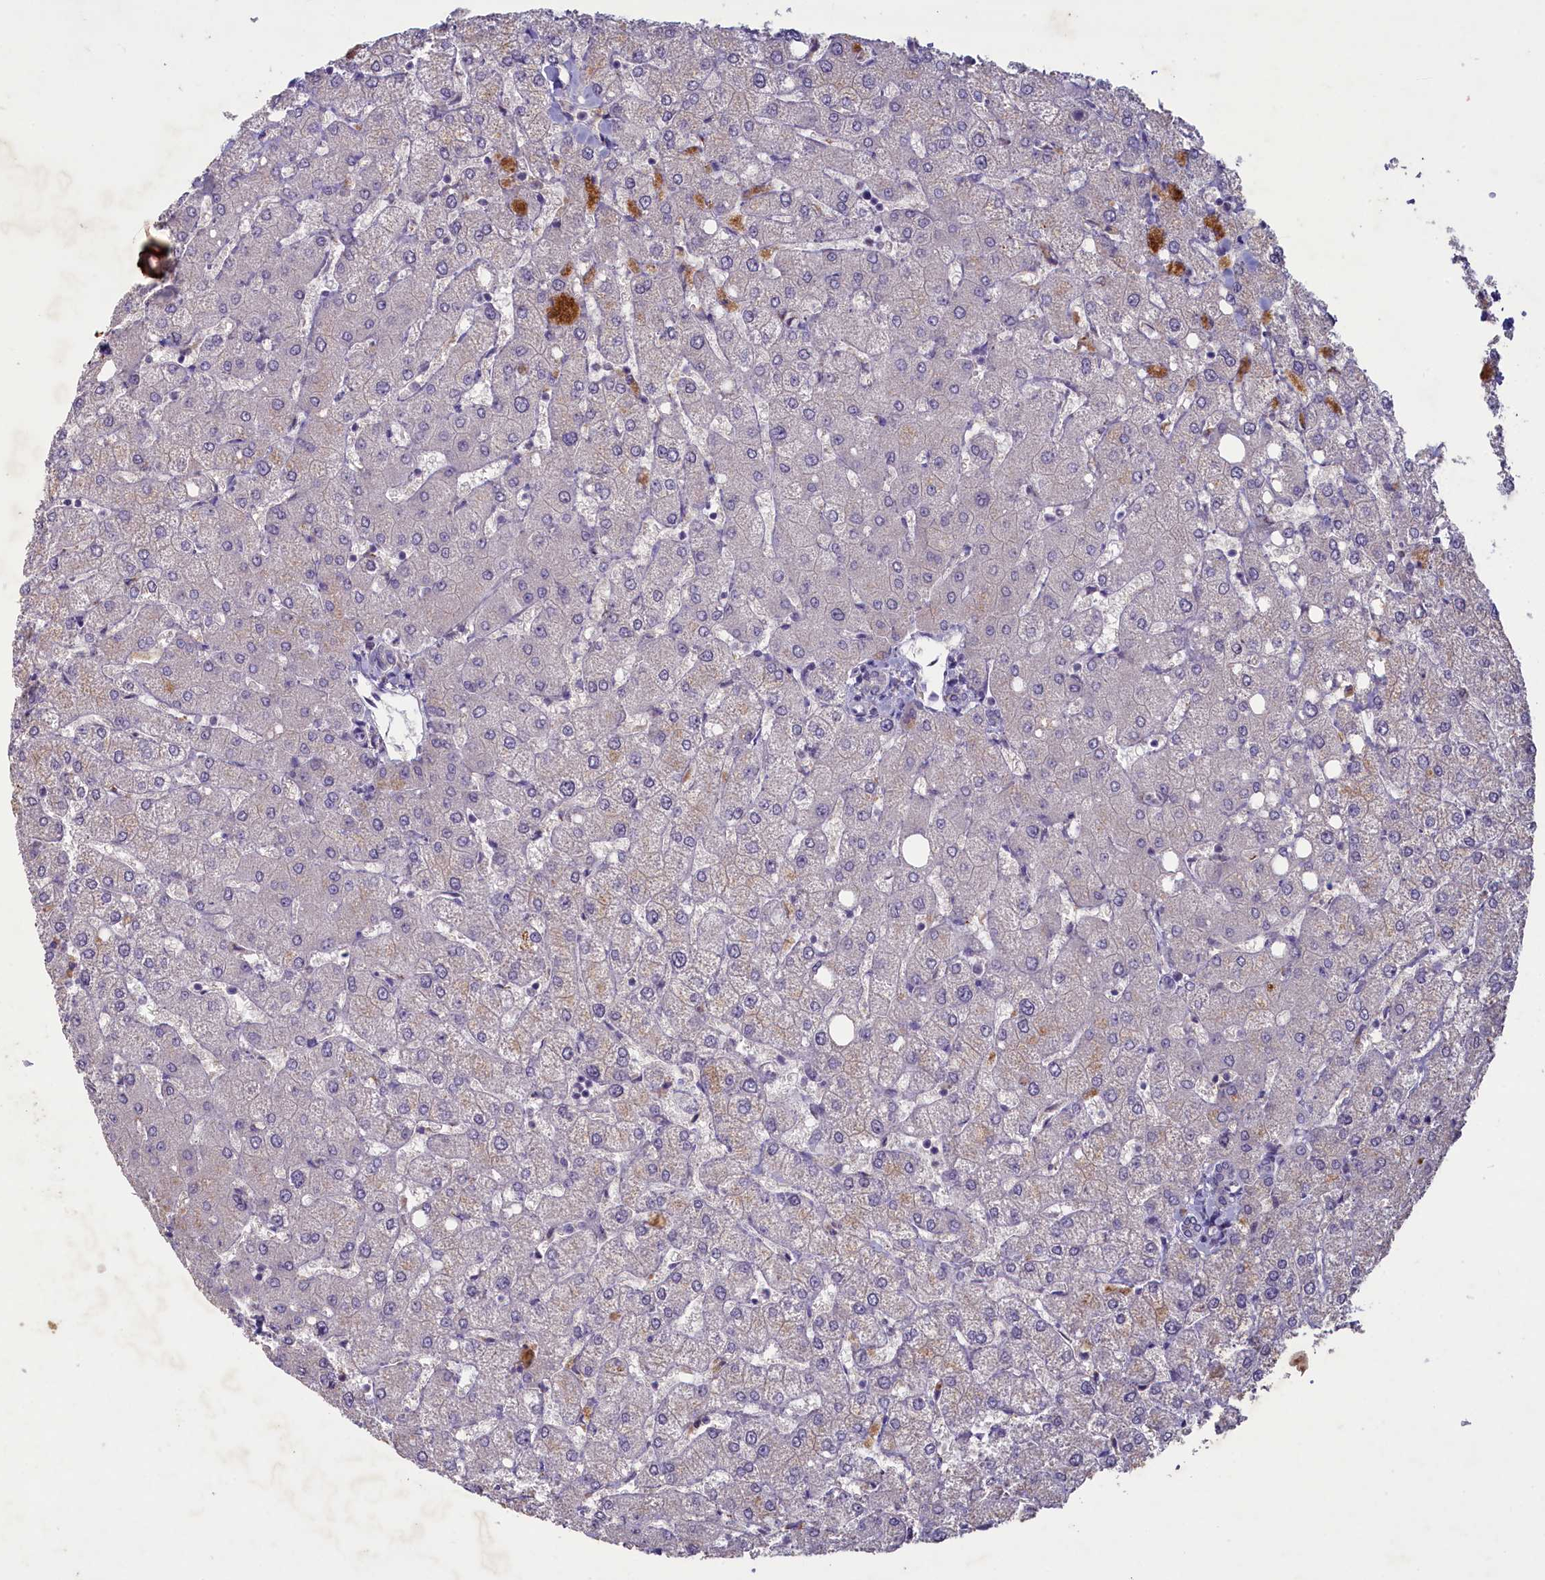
{"staining": {"intensity": "negative", "quantity": "none", "location": "none"}, "tissue": "liver", "cell_type": "Cholangiocytes", "image_type": "normal", "snomed": [{"axis": "morphology", "description": "Normal tissue, NOS"}, {"axis": "topography", "description": "Liver"}], "caption": "Histopathology image shows no protein positivity in cholangiocytes of unremarkable liver. (Immunohistochemistry (ihc), brightfield microscopy, high magnification).", "gene": "ATF7IP2", "patient": {"sex": "female", "age": 54}}